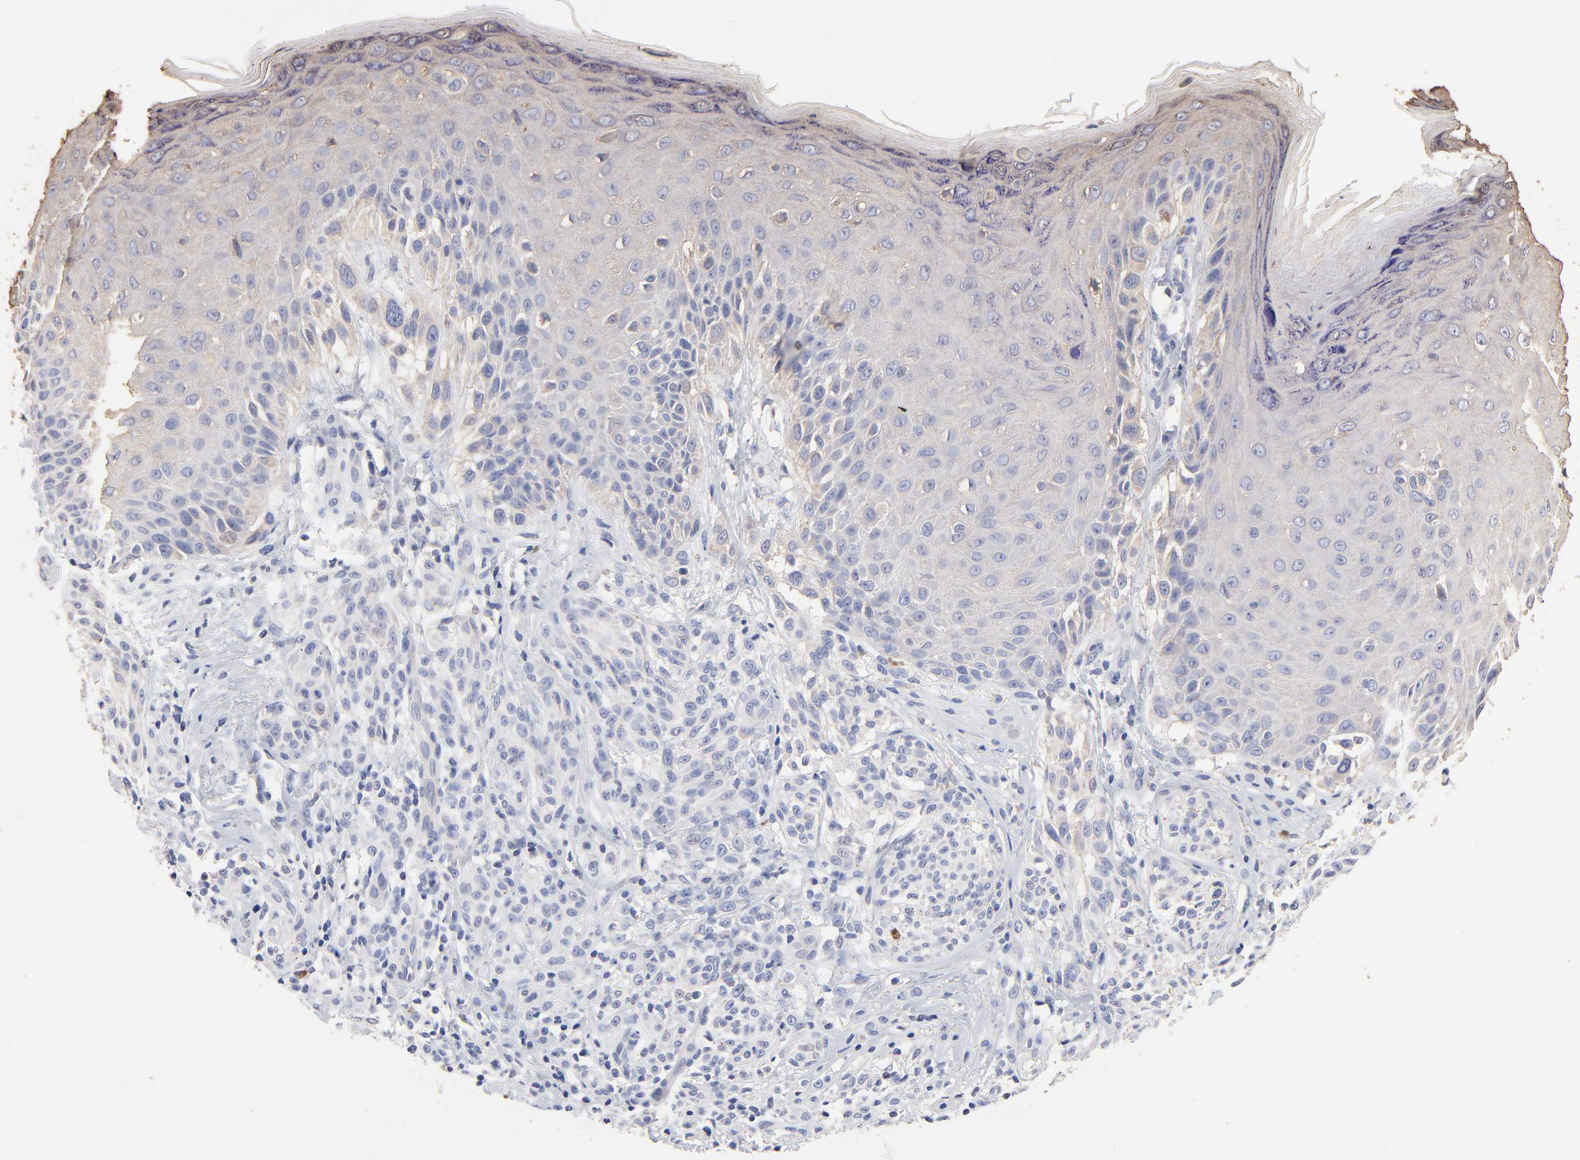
{"staining": {"intensity": "weak", "quantity": "<25%", "location": "cytoplasmic/membranous"}, "tissue": "melanoma", "cell_type": "Tumor cells", "image_type": "cancer", "snomed": [{"axis": "morphology", "description": "Malignant melanoma, NOS"}, {"axis": "topography", "description": "Skin"}], "caption": "IHC of human melanoma demonstrates no staining in tumor cells.", "gene": "TWNK", "patient": {"sex": "male", "age": 57}}